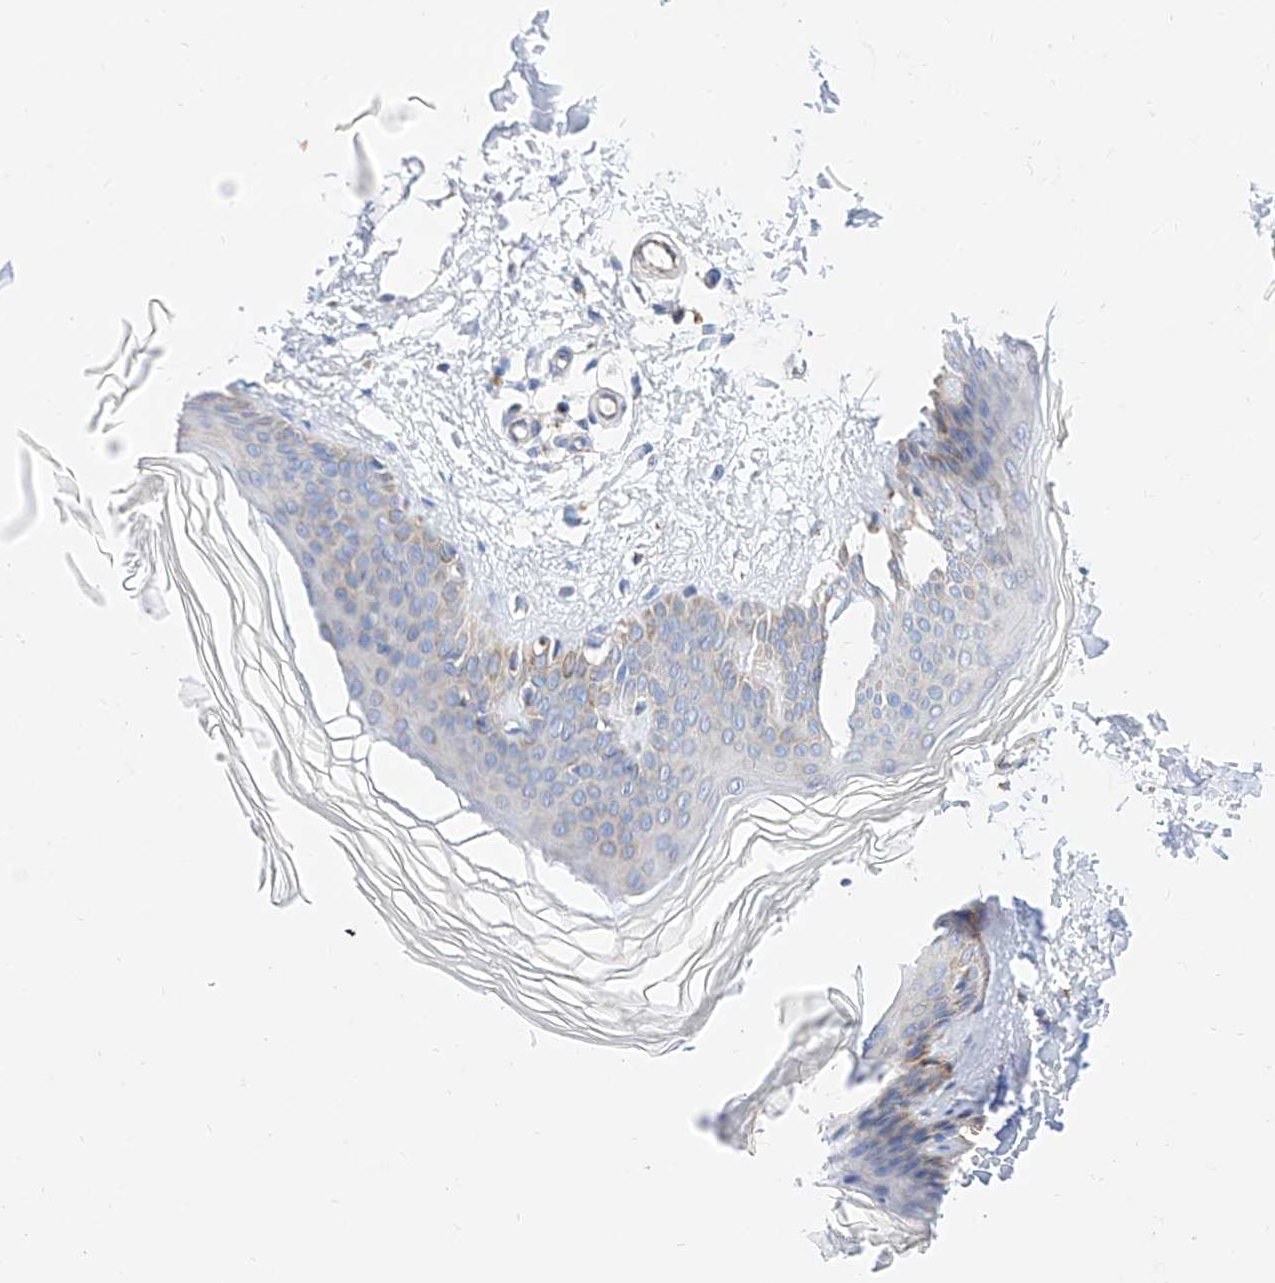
{"staining": {"intensity": "negative", "quantity": "none", "location": "none"}, "tissue": "skin", "cell_type": "Fibroblasts", "image_type": "normal", "snomed": [{"axis": "morphology", "description": "Normal tissue, NOS"}, {"axis": "topography", "description": "Skin"}], "caption": "This is a histopathology image of immunohistochemistry (IHC) staining of benign skin, which shows no staining in fibroblasts.", "gene": "C6orf62", "patient": {"sex": "female", "age": 27}}